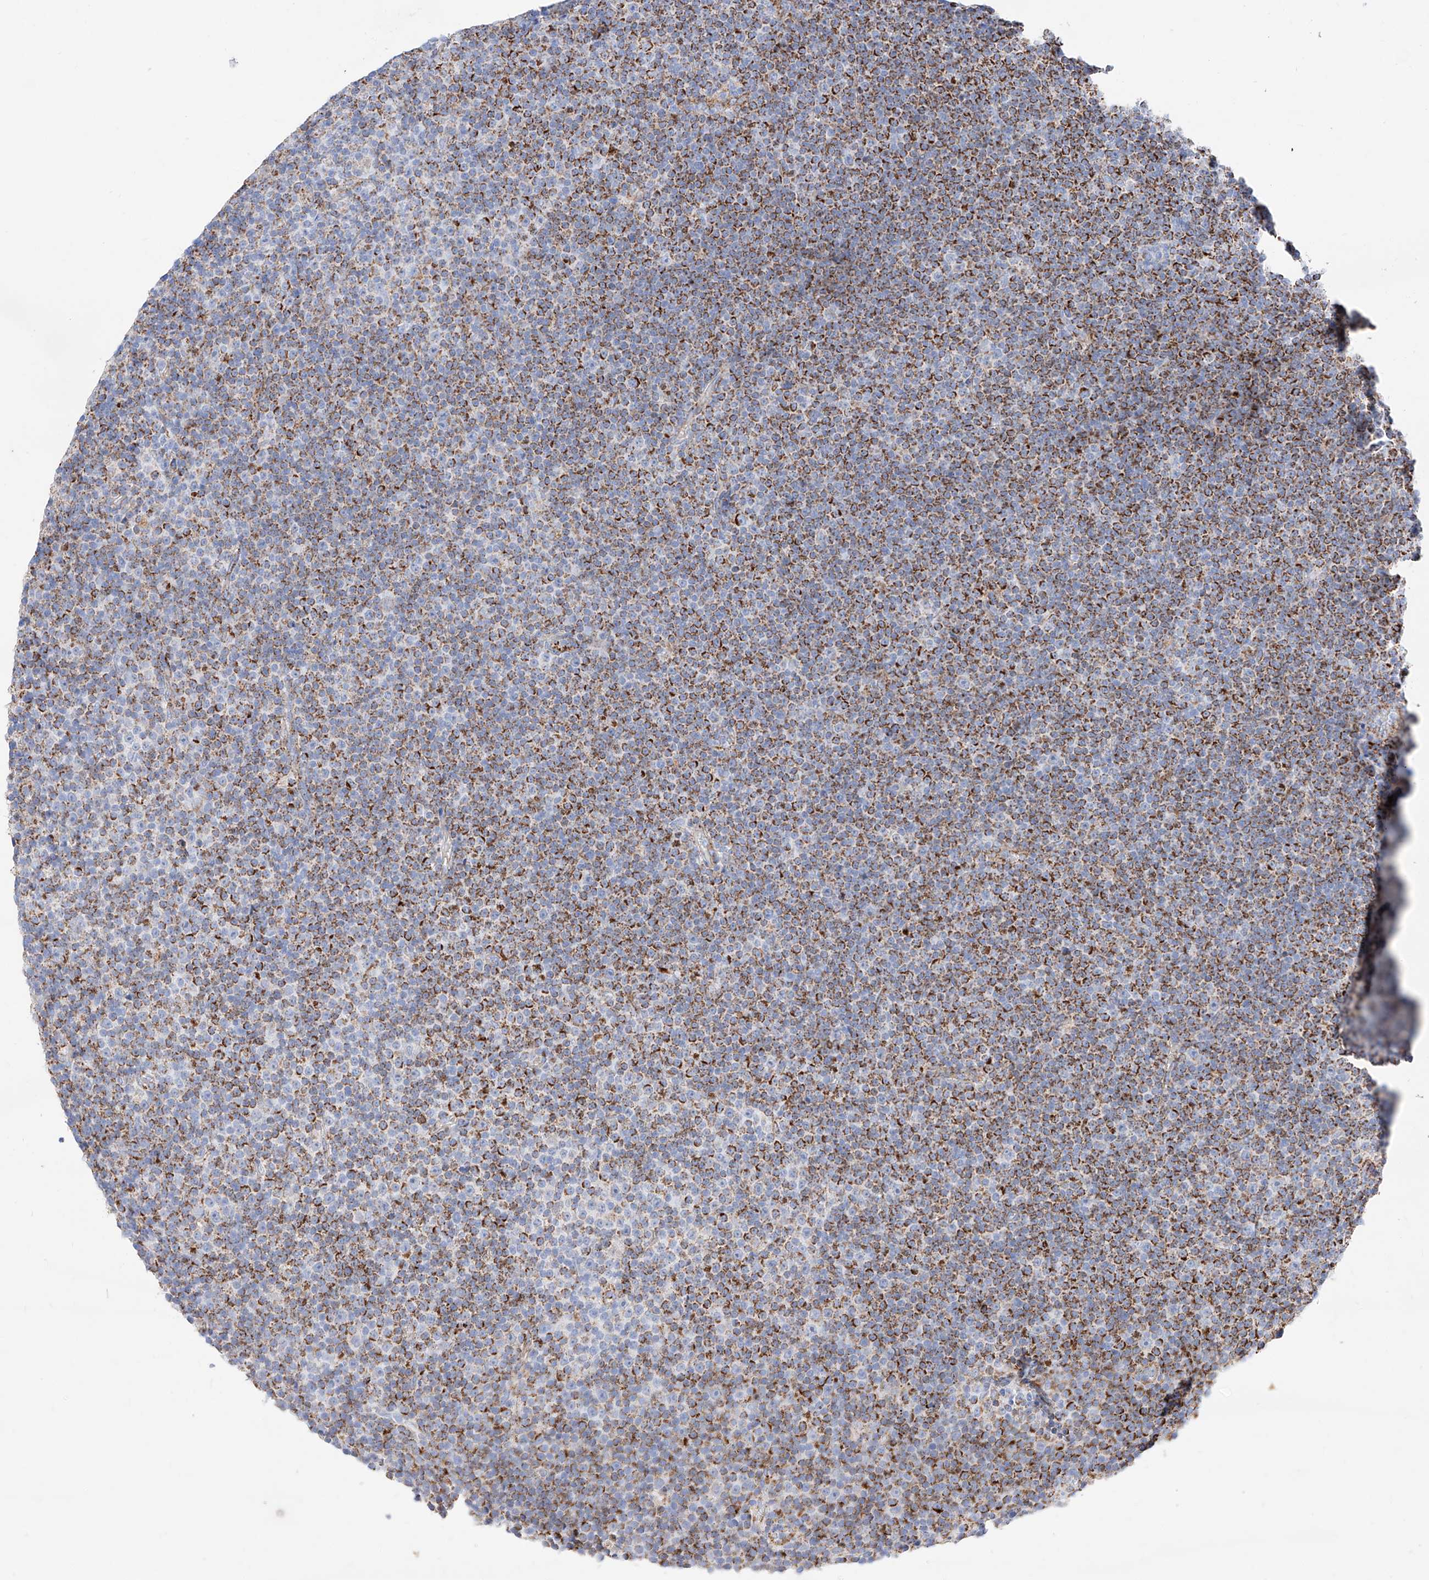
{"staining": {"intensity": "moderate", "quantity": "25%-75%", "location": "cytoplasmic/membranous"}, "tissue": "lymphoma", "cell_type": "Tumor cells", "image_type": "cancer", "snomed": [{"axis": "morphology", "description": "Malignant lymphoma, non-Hodgkin's type, Low grade"}, {"axis": "topography", "description": "Lymph node"}], "caption": "Tumor cells show medium levels of moderate cytoplasmic/membranous staining in about 25%-75% of cells in human lymphoma. Immunohistochemistry (ihc) stains the protein of interest in brown and the nuclei are stained blue.", "gene": "C6orf62", "patient": {"sex": "female", "age": 67}}